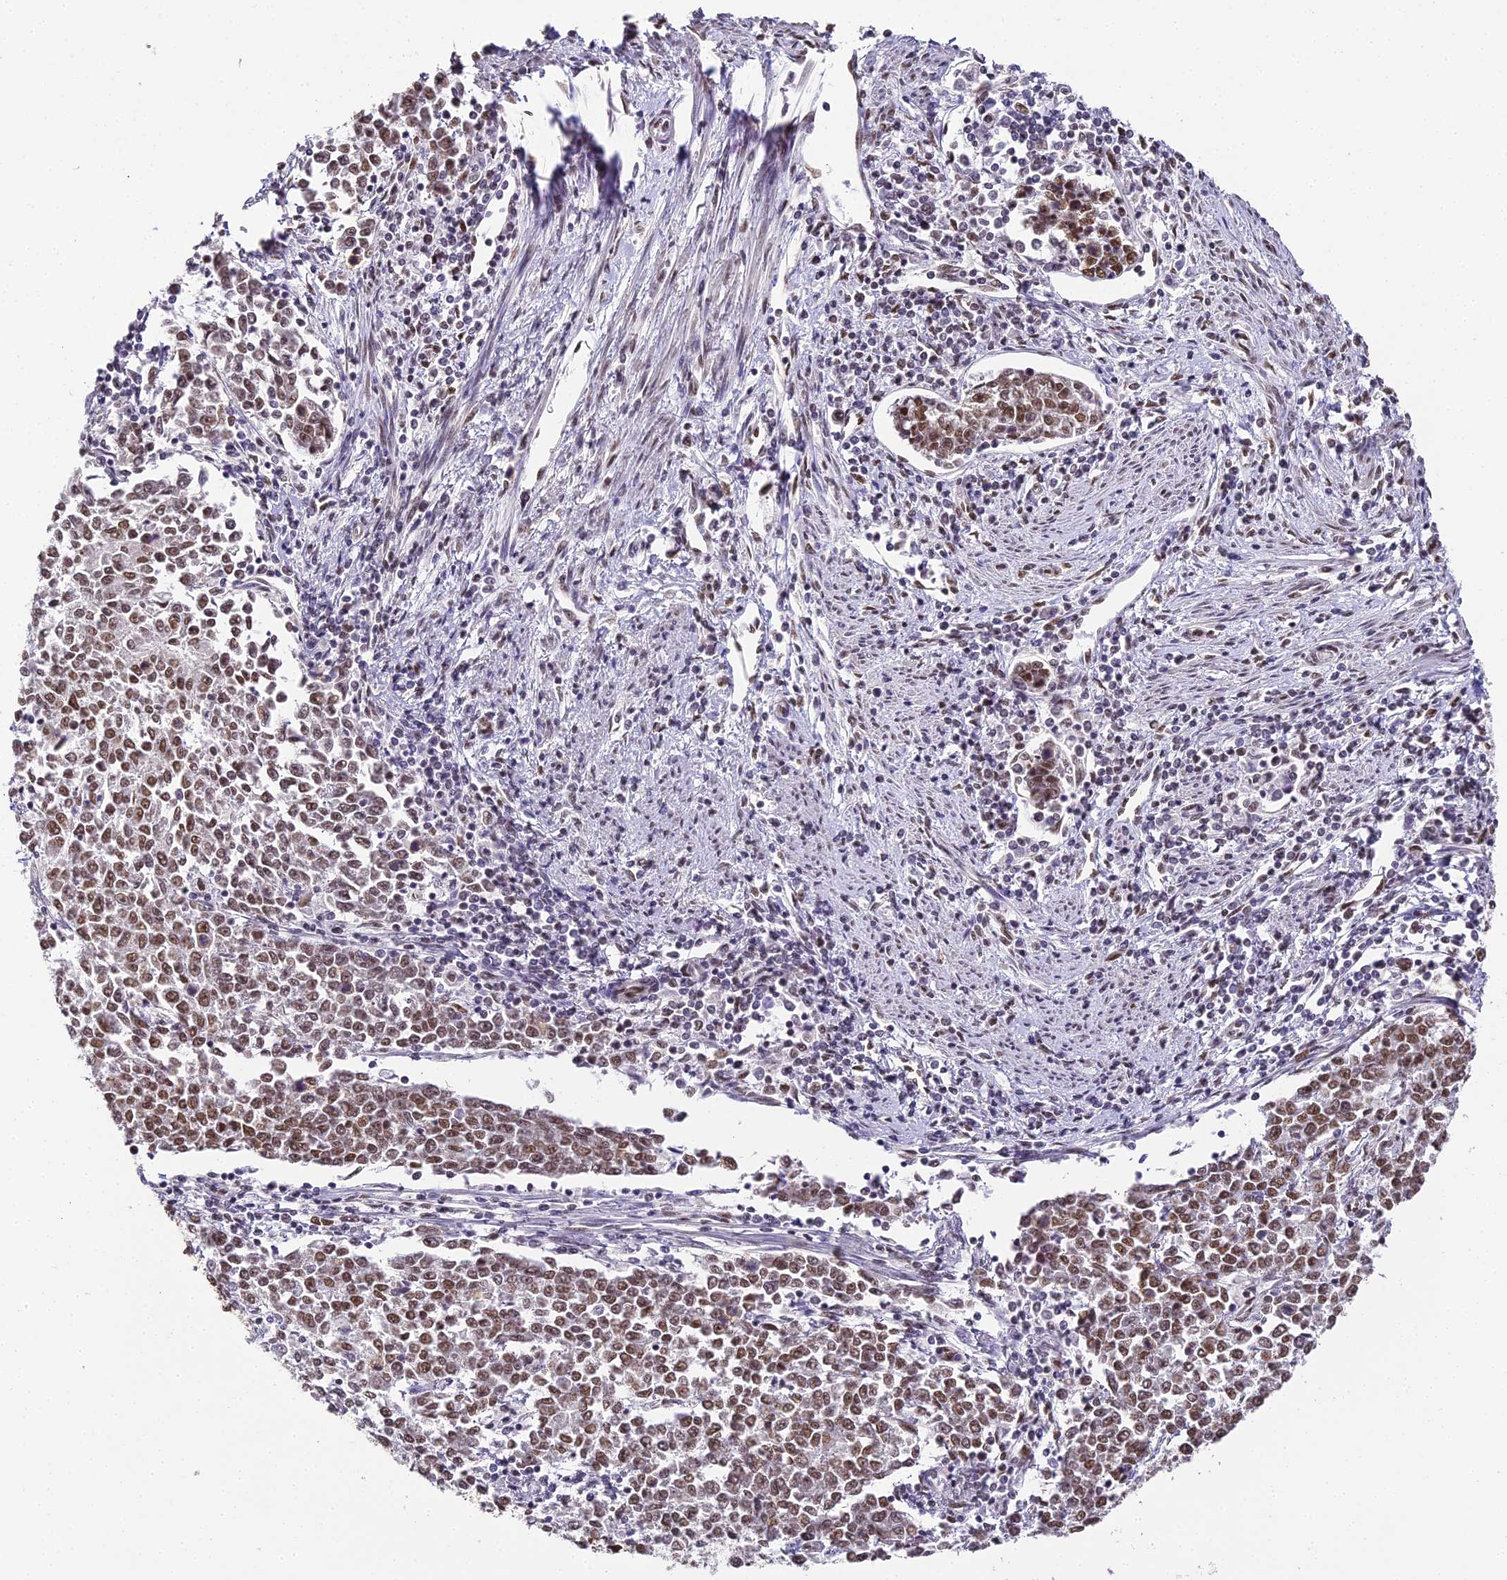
{"staining": {"intensity": "moderate", "quantity": ">75%", "location": "nuclear"}, "tissue": "endometrial cancer", "cell_type": "Tumor cells", "image_type": "cancer", "snomed": [{"axis": "morphology", "description": "Adenocarcinoma, NOS"}, {"axis": "topography", "description": "Endometrium"}], "caption": "Moderate nuclear expression is identified in approximately >75% of tumor cells in endometrial cancer. (DAB (3,3'-diaminobenzidine) IHC, brown staining for protein, blue staining for nuclei).", "gene": "HNRNPA1", "patient": {"sex": "female", "age": 50}}